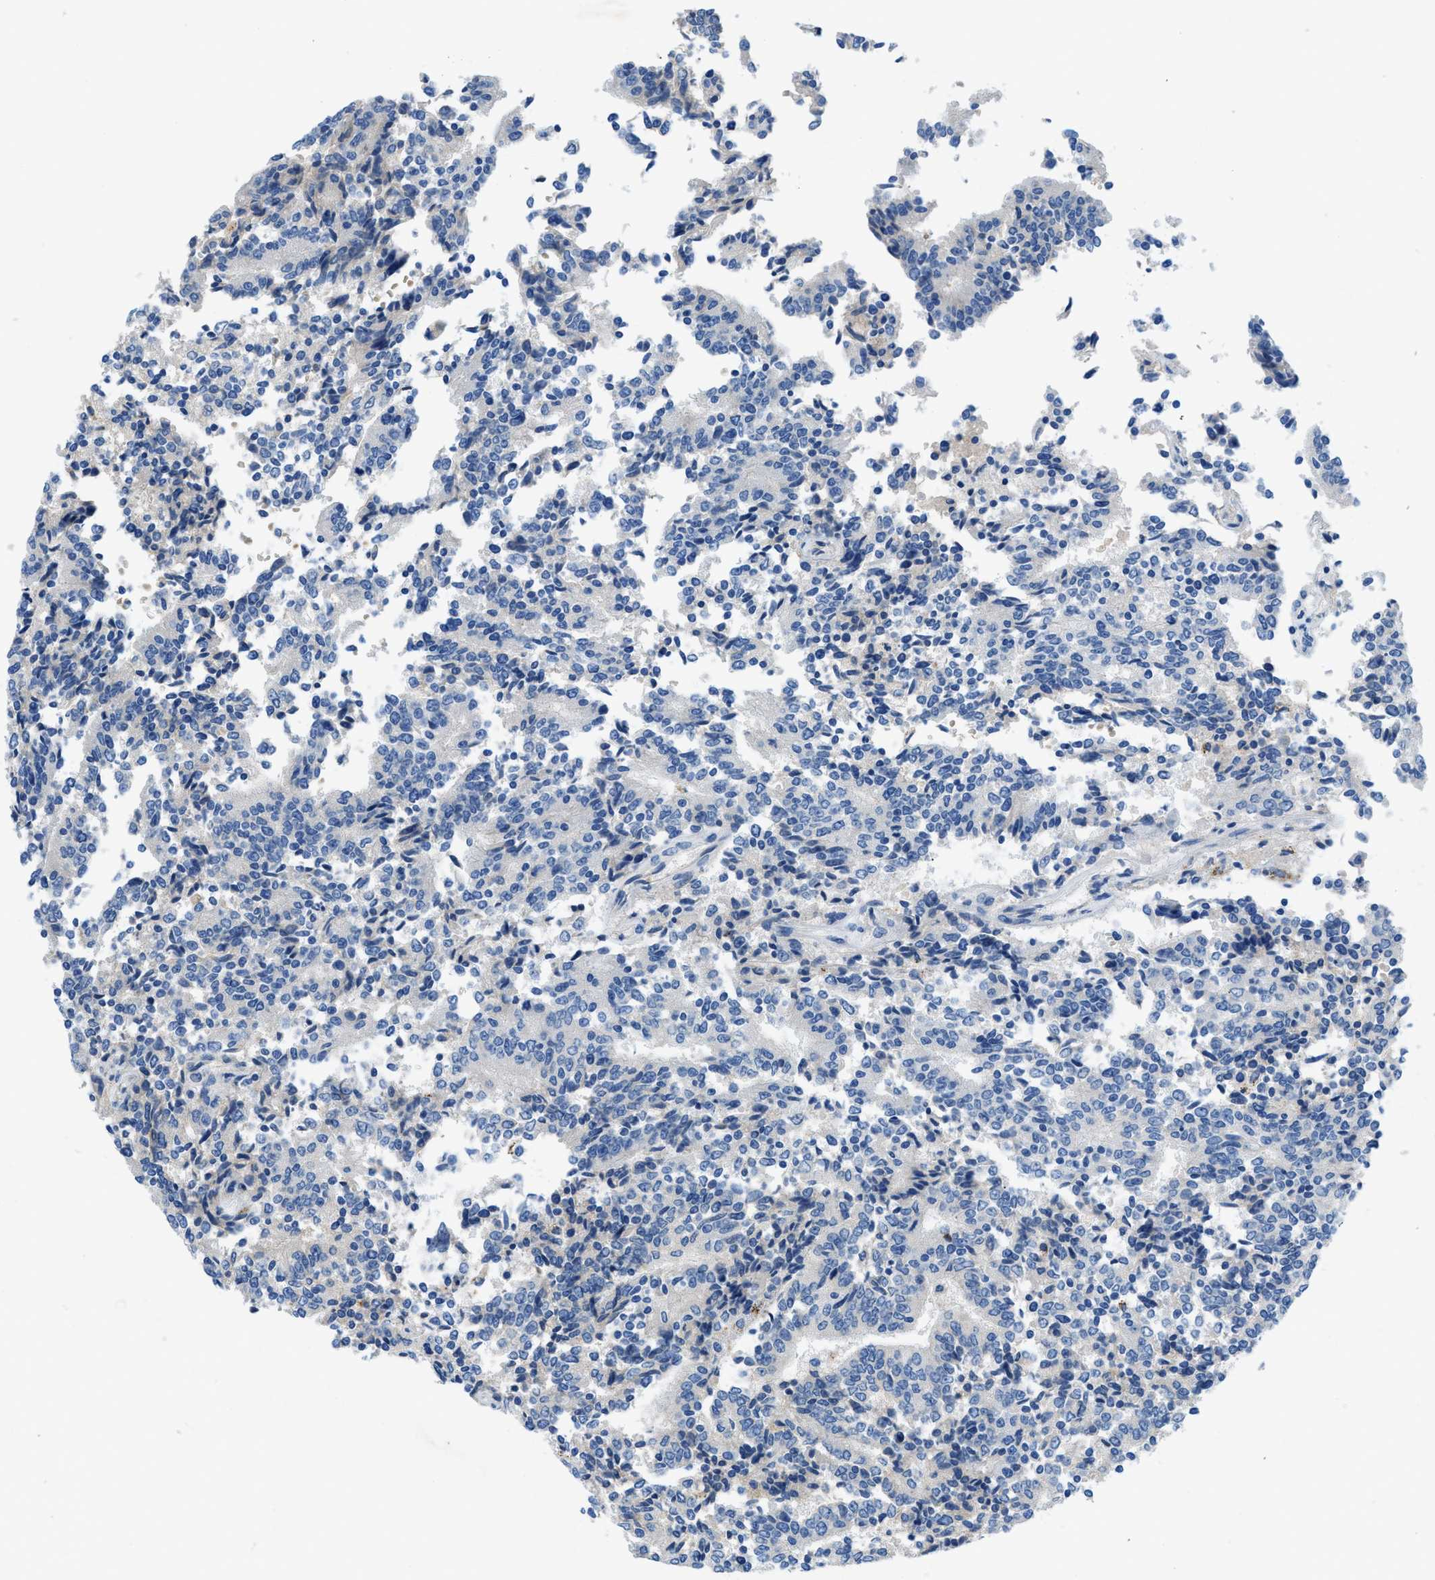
{"staining": {"intensity": "negative", "quantity": "none", "location": "none"}, "tissue": "prostate cancer", "cell_type": "Tumor cells", "image_type": "cancer", "snomed": [{"axis": "morphology", "description": "Normal tissue, NOS"}, {"axis": "morphology", "description": "Adenocarcinoma, High grade"}, {"axis": "topography", "description": "Prostate"}, {"axis": "topography", "description": "Seminal veicle"}], "caption": "Protein analysis of adenocarcinoma (high-grade) (prostate) exhibits no significant expression in tumor cells. (Stains: DAB (3,3'-diaminobenzidine) immunohistochemistry (IHC) with hematoxylin counter stain, Microscopy: brightfield microscopy at high magnification).", "gene": "TMEM248", "patient": {"sex": "male", "age": 55}}